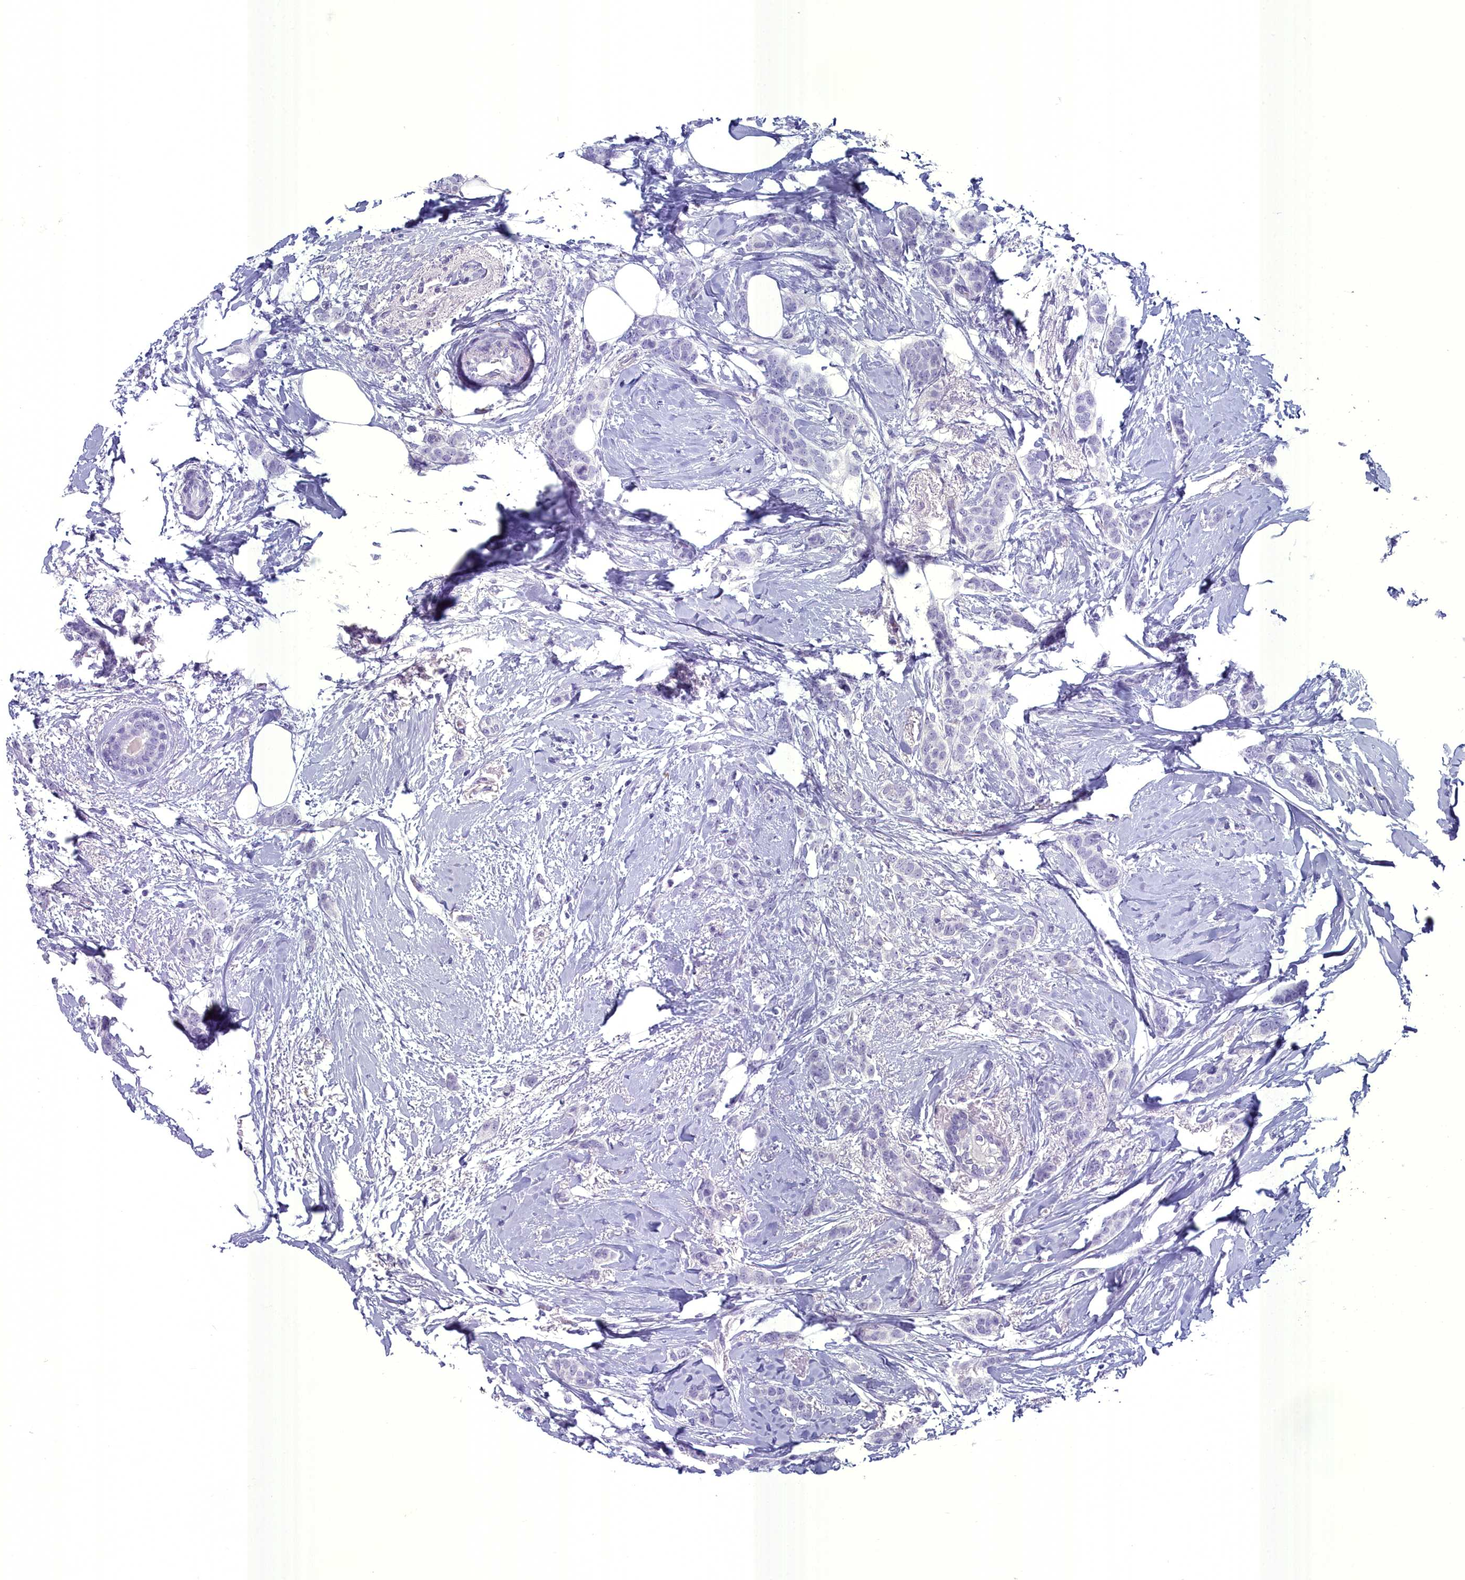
{"staining": {"intensity": "negative", "quantity": "none", "location": "none"}, "tissue": "breast cancer", "cell_type": "Tumor cells", "image_type": "cancer", "snomed": [{"axis": "morphology", "description": "Duct carcinoma"}, {"axis": "topography", "description": "Breast"}], "caption": "Immunohistochemistry micrograph of neoplastic tissue: human invasive ductal carcinoma (breast) stained with DAB demonstrates no significant protein expression in tumor cells. Brightfield microscopy of IHC stained with DAB (3,3'-diaminobenzidine) (brown) and hematoxylin (blue), captured at high magnification.", "gene": "MAP6", "patient": {"sex": "female", "age": 72}}